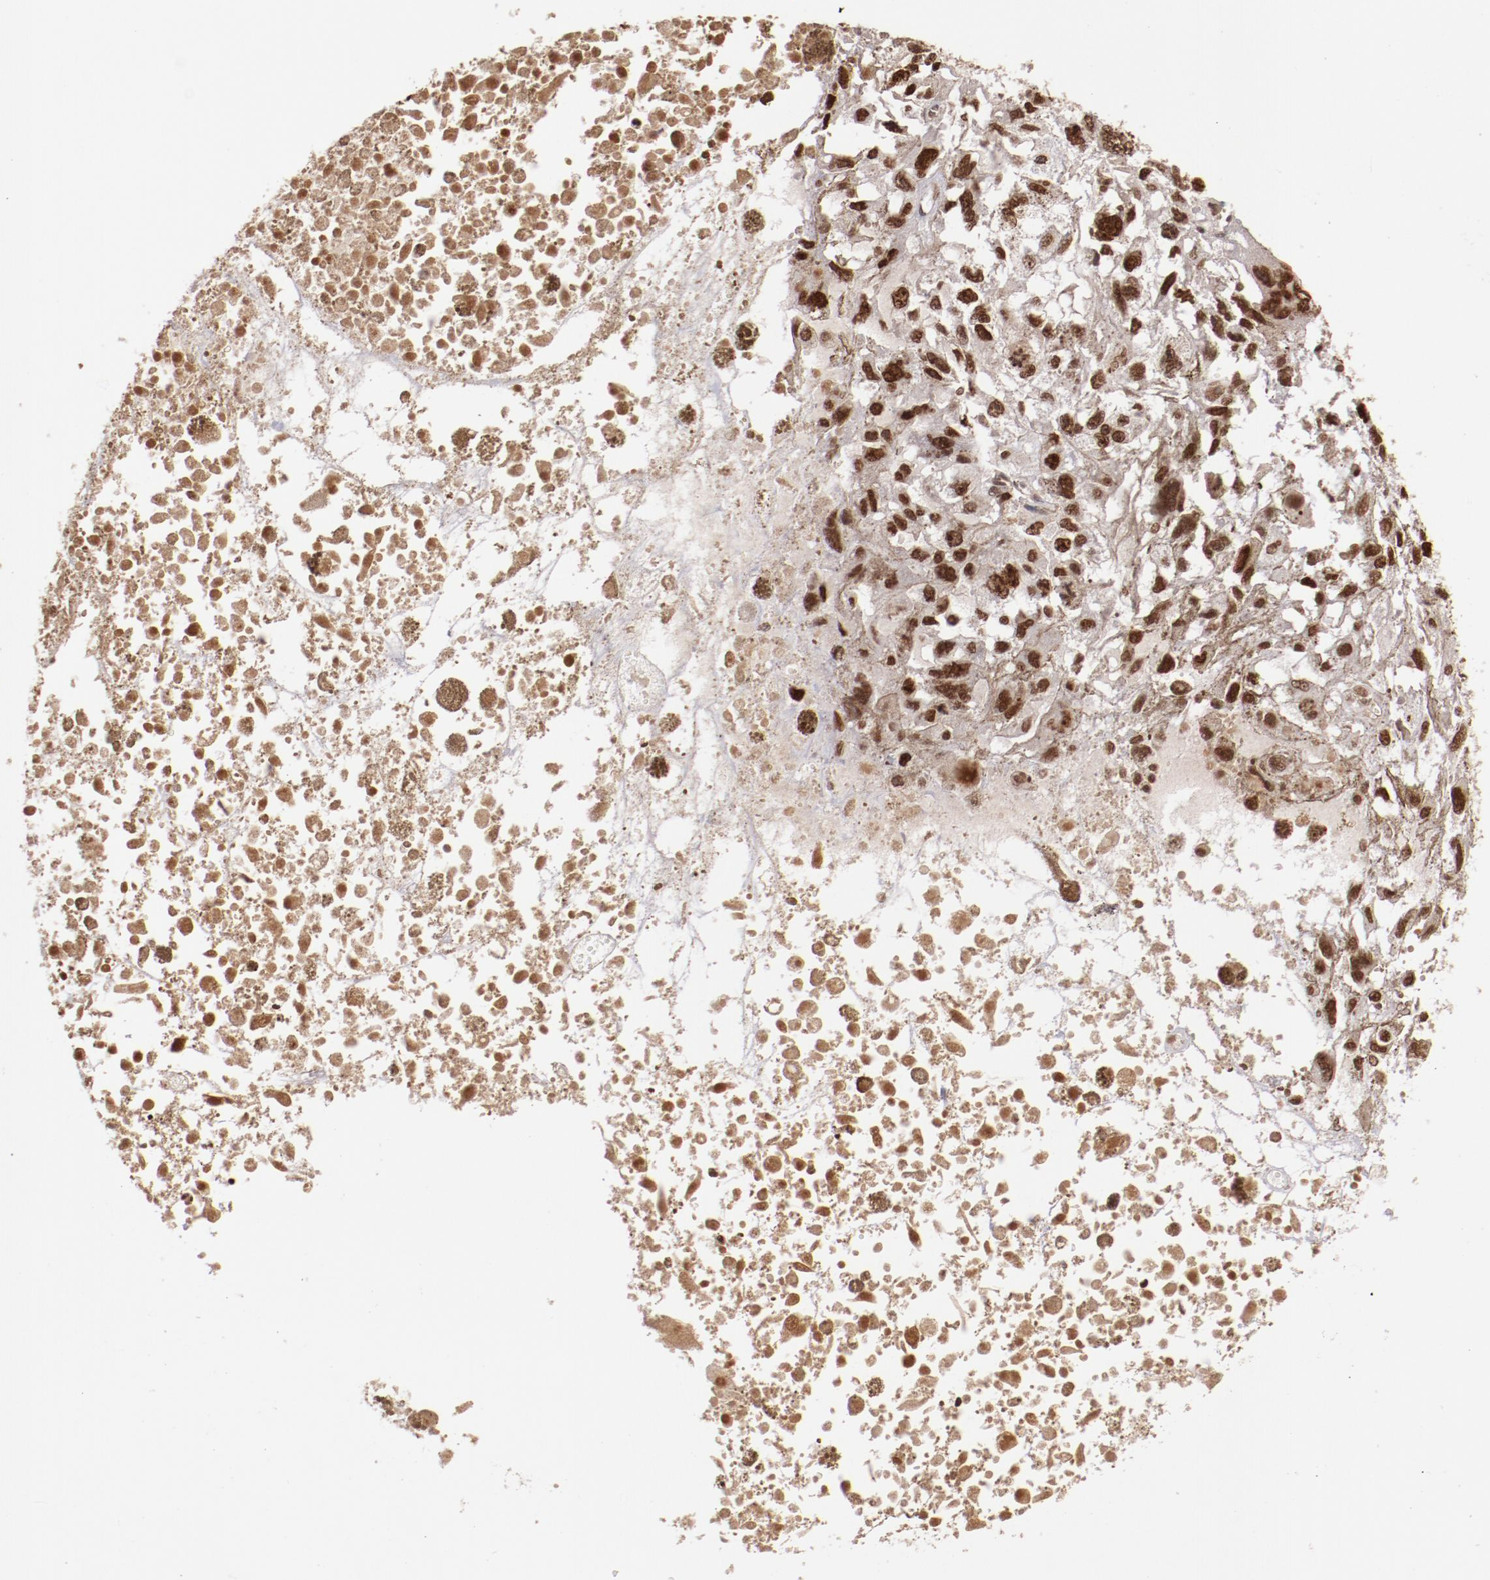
{"staining": {"intensity": "moderate", "quantity": ">75%", "location": "nuclear"}, "tissue": "melanoma", "cell_type": "Tumor cells", "image_type": "cancer", "snomed": [{"axis": "morphology", "description": "Malignant melanoma, Metastatic site"}, {"axis": "topography", "description": "Lymph node"}], "caption": "Protein staining reveals moderate nuclear staining in about >75% of tumor cells in malignant melanoma (metastatic site). The staining was performed using DAB (3,3'-diaminobenzidine) to visualize the protein expression in brown, while the nuclei were stained in blue with hematoxylin (Magnification: 20x).", "gene": "STAG2", "patient": {"sex": "male", "age": 59}}